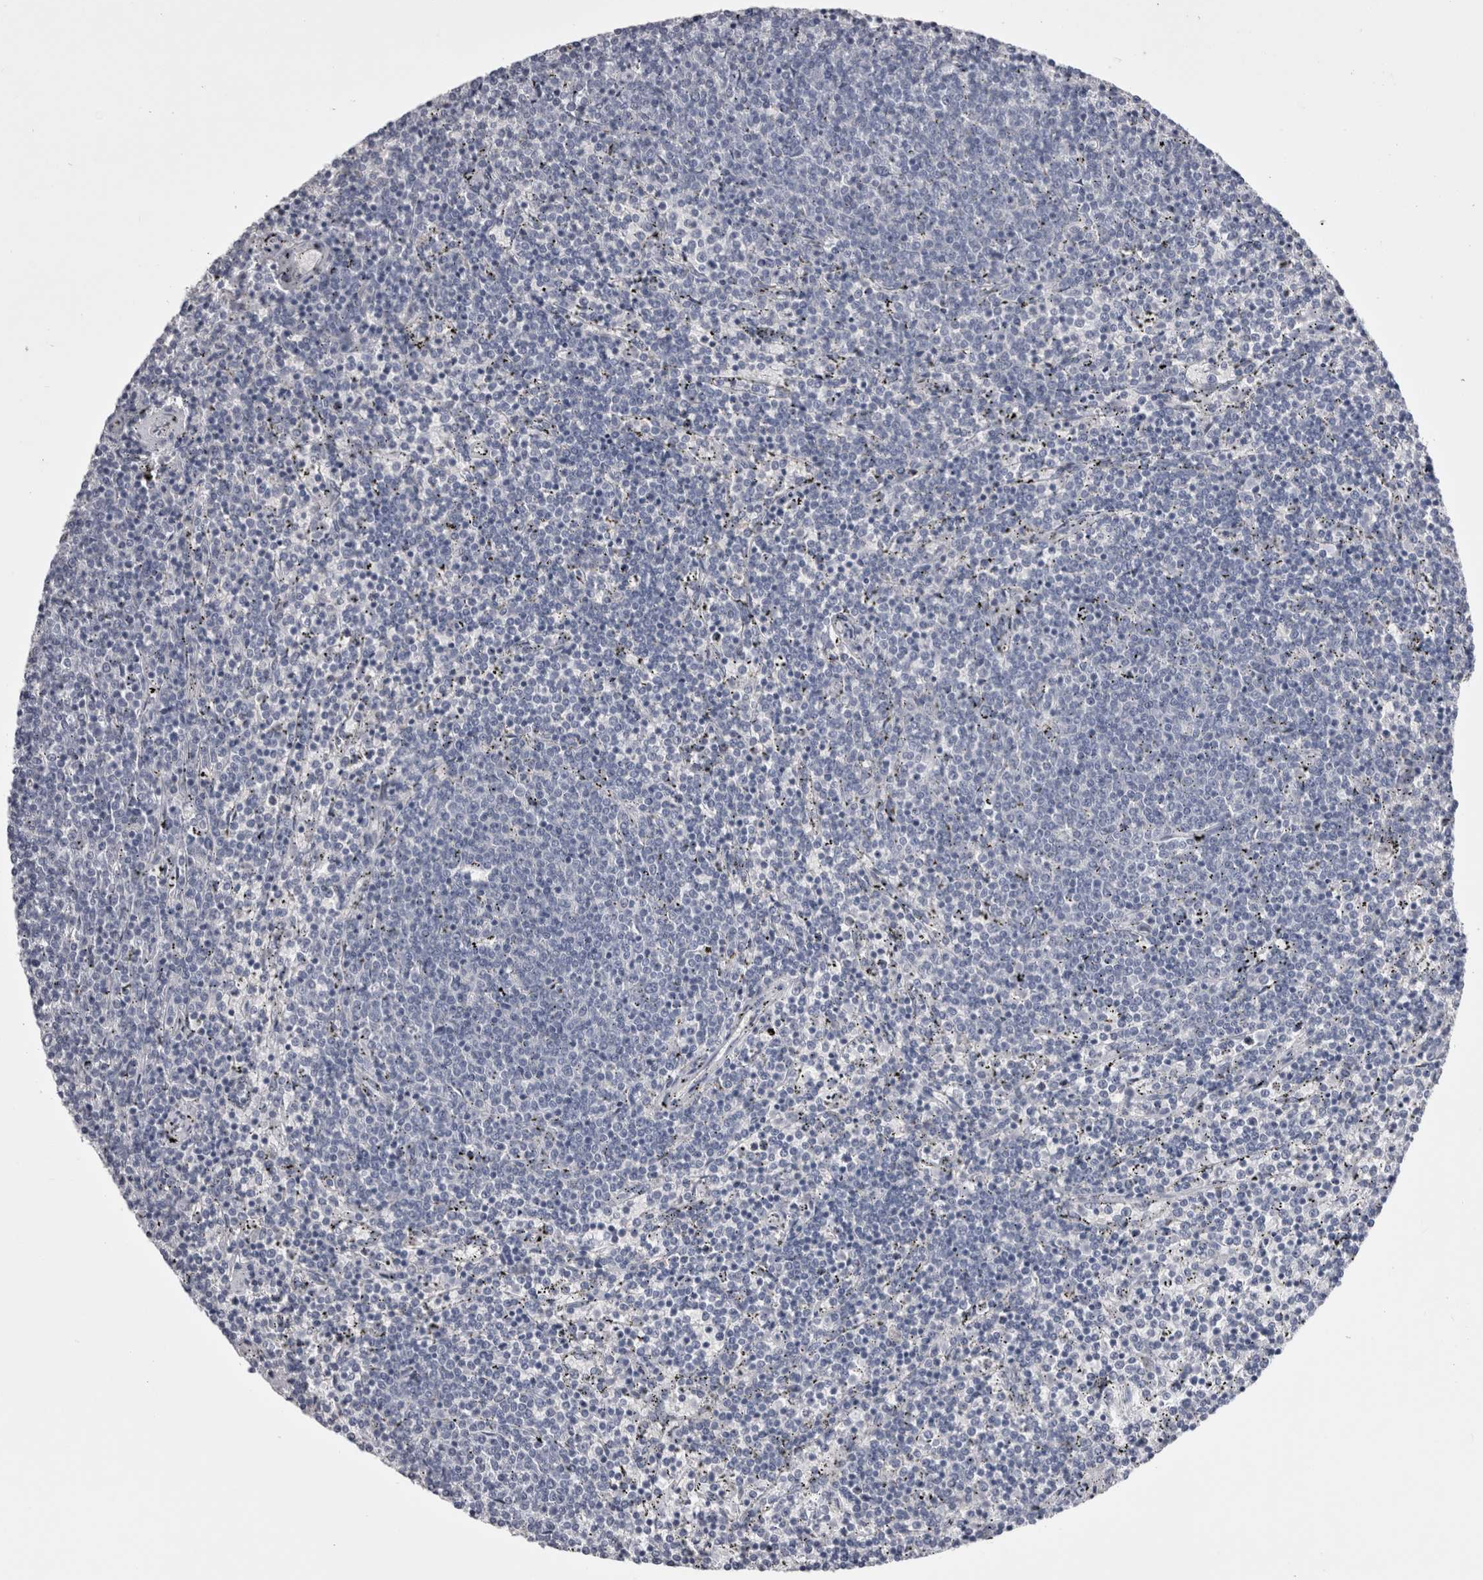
{"staining": {"intensity": "negative", "quantity": "none", "location": "none"}, "tissue": "lymphoma", "cell_type": "Tumor cells", "image_type": "cancer", "snomed": [{"axis": "morphology", "description": "Malignant lymphoma, non-Hodgkin's type, Low grade"}, {"axis": "topography", "description": "Spleen"}], "caption": "High magnification brightfield microscopy of lymphoma stained with DAB (3,3'-diaminobenzidine) (brown) and counterstained with hematoxylin (blue): tumor cells show no significant expression. (DAB immunohistochemistry with hematoxylin counter stain).", "gene": "CDHR5", "patient": {"sex": "female", "age": 50}}